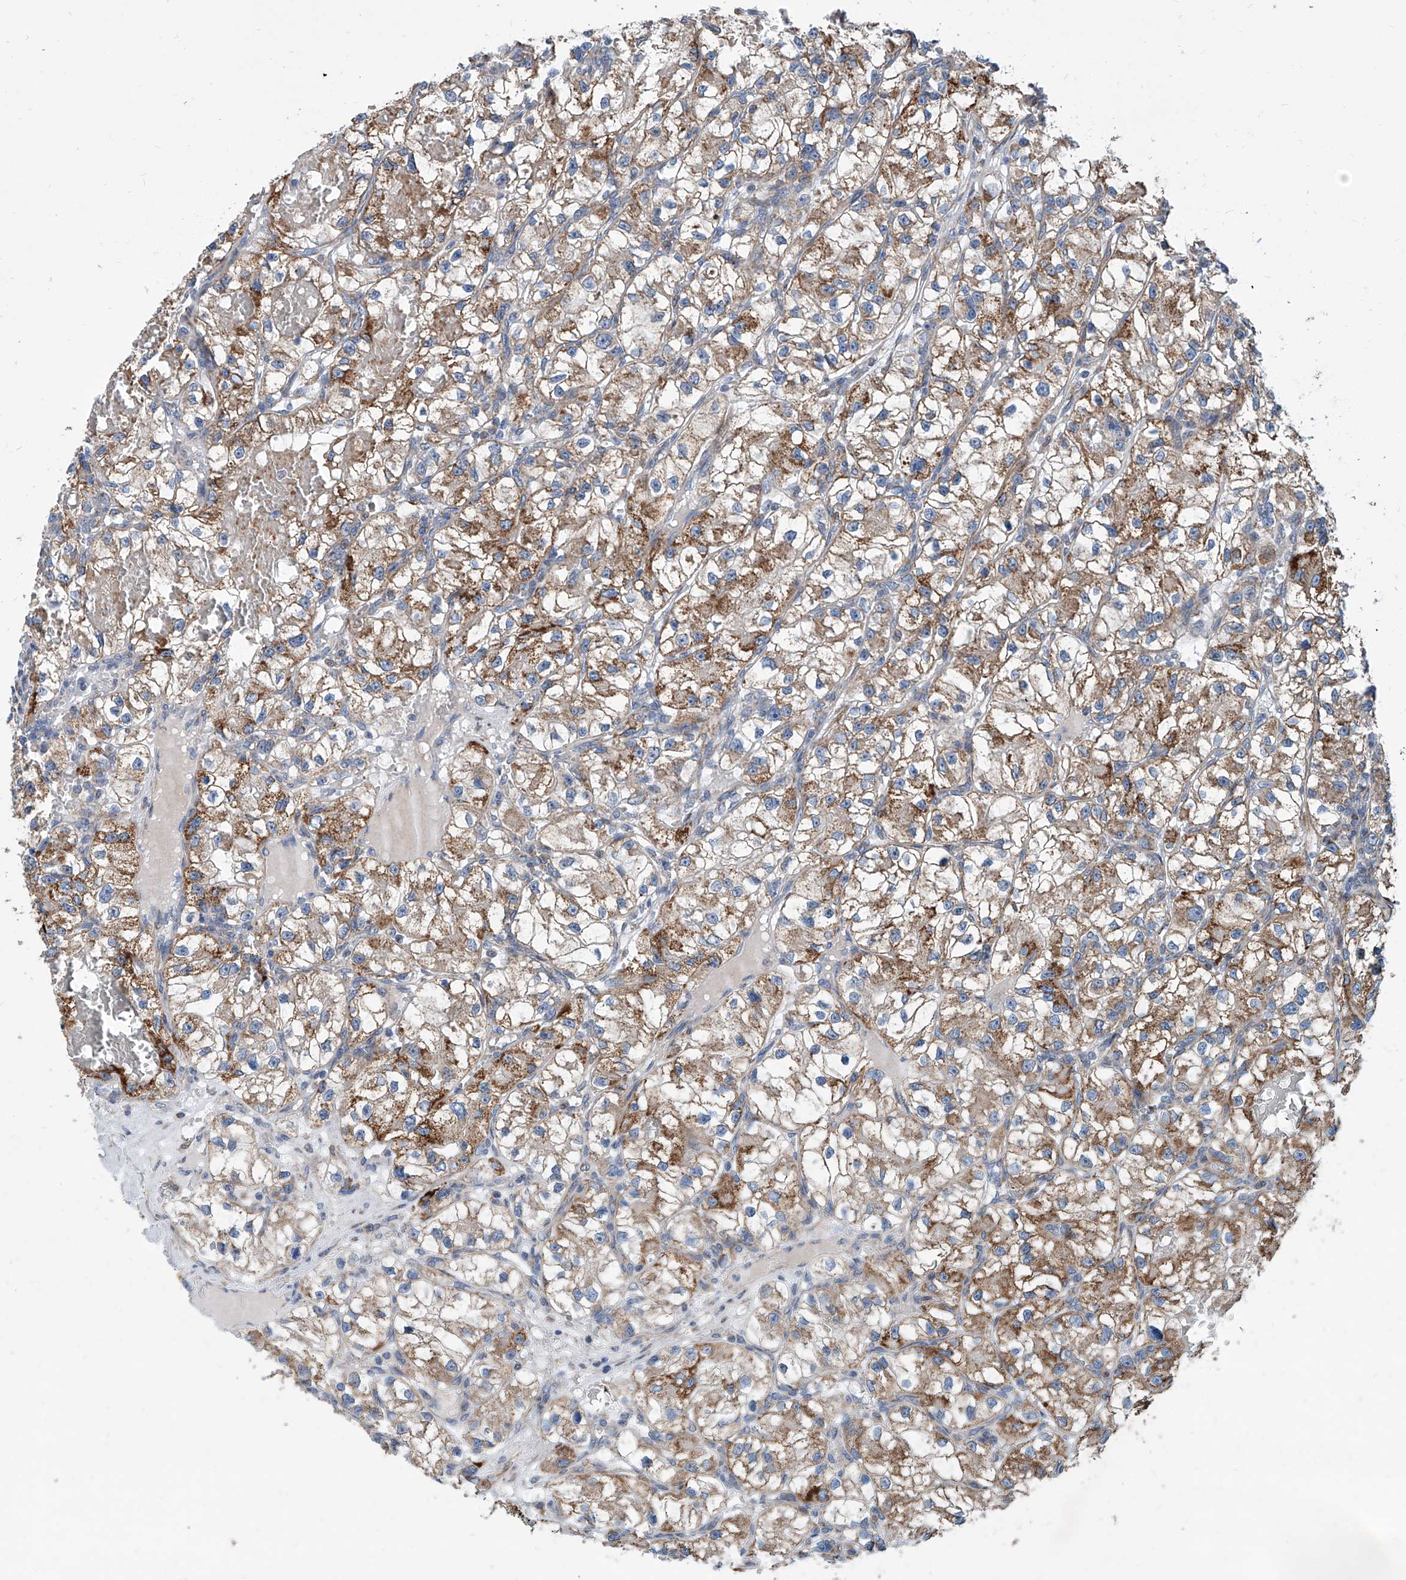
{"staining": {"intensity": "moderate", "quantity": ">75%", "location": "cytoplasmic/membranous"}, "tissue": "renal cancer", "cell_type": "Tumor cells", "image_type": "cancer", "snomed": [{"axis": "morphology", "description": "Adenocarcinoma, NOS"}, {"axis": "topography", "description": "Kidney"}], "caption": "IHC image of neoplastic tissue: human renal cancer (adenocarcinoma) stained using immunohistochemistry (IHC) shows medium levels of moderate protein expression localized specifically in the cytoplasmic/membranous of tumor cells, appearing as a cytoplasmic/membranous brown color.", "gene": "USP48", "patient": {"sex": "female", "age": 57}}